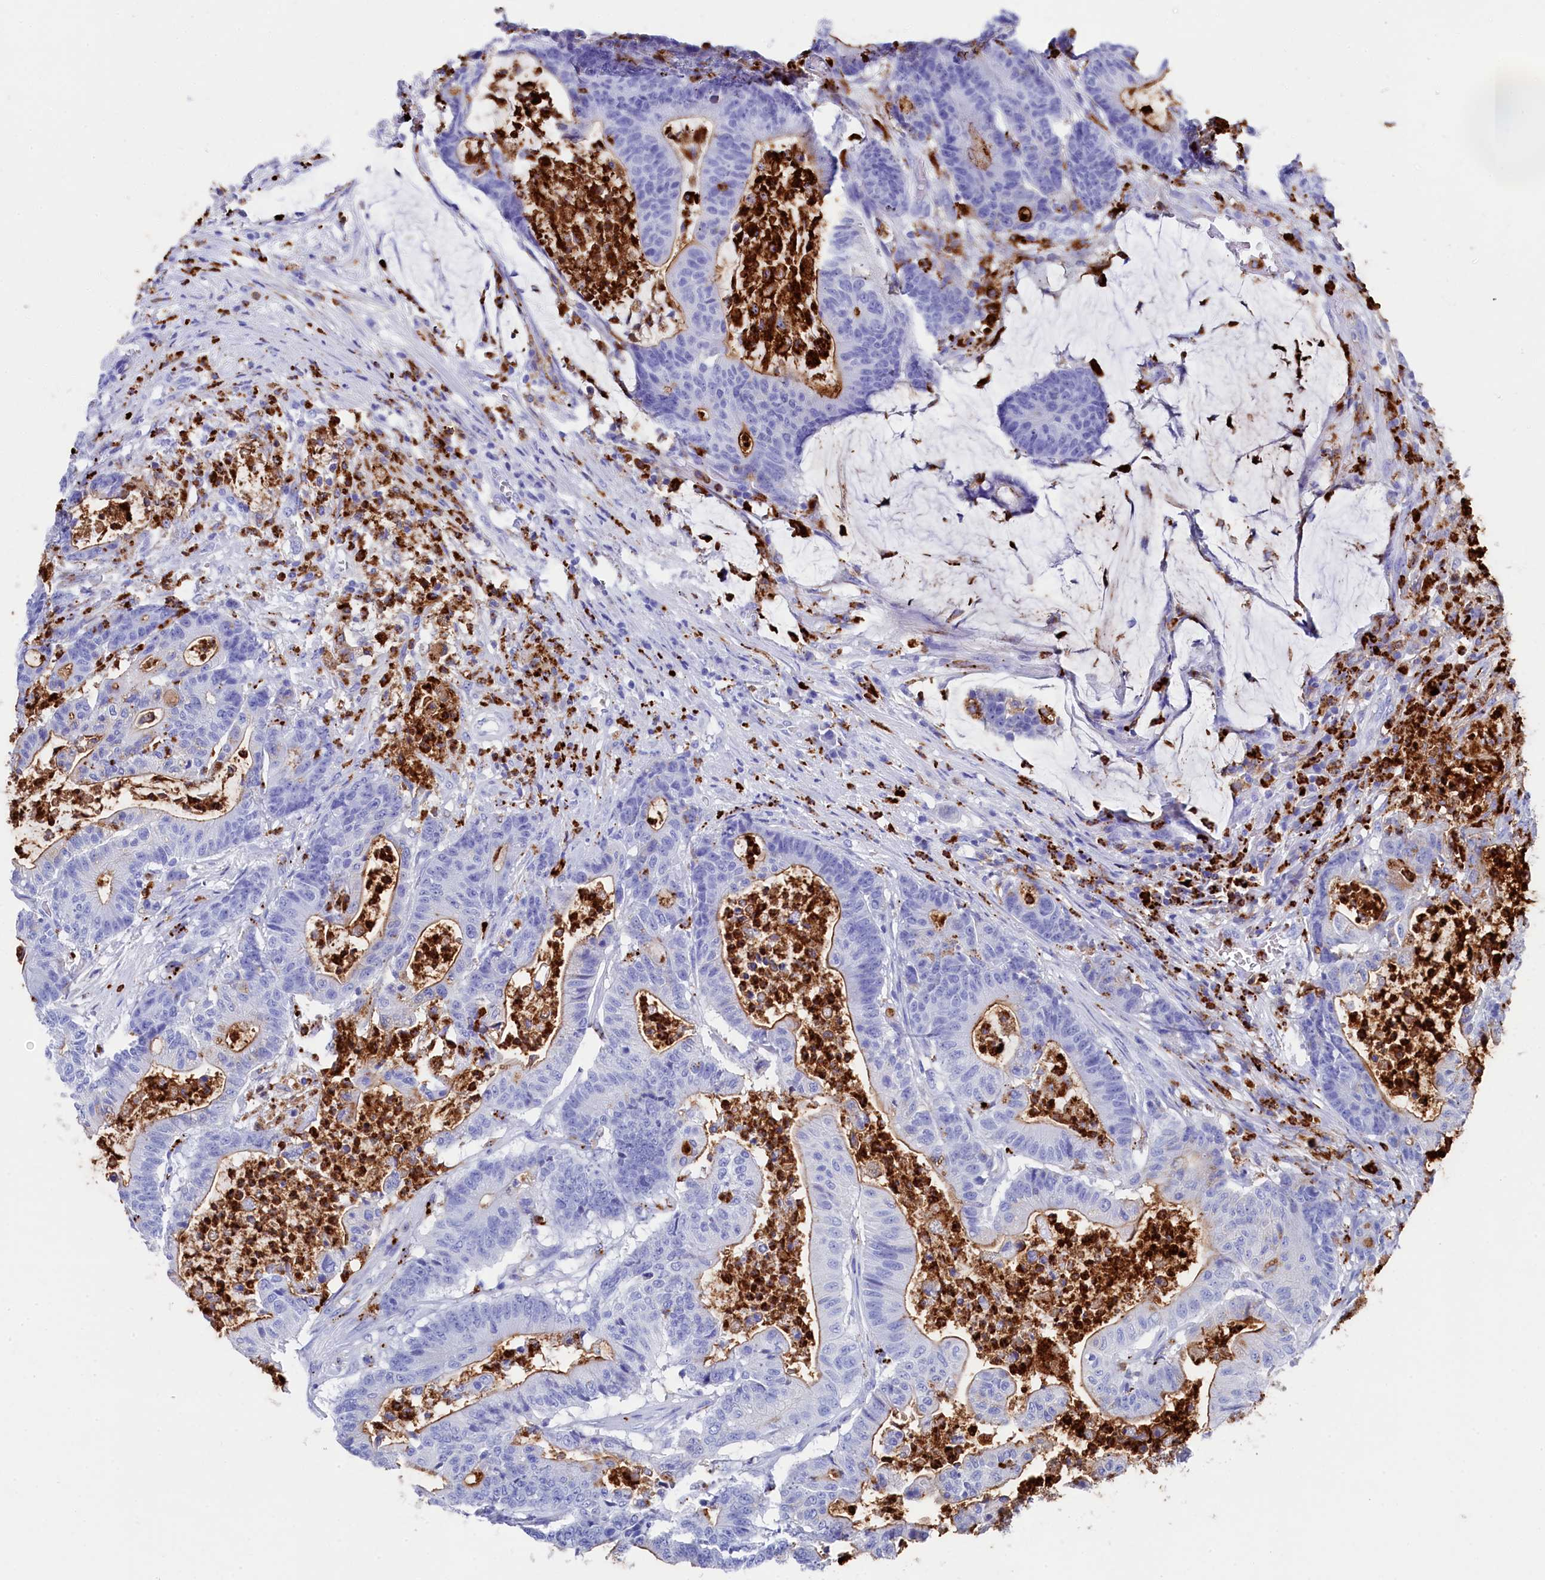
{"staining": {"intensity": "negative", "quantity": "none", "location": "none"}, "tissue": "colorectal cancer", "cell_type": "Tumor cells", "image_type": "cancer", "snomed": [{"axis": "morphology", "description": "Adenocarcinoma, NOS"}, {"axis": "topography", "description": "Colon"}], "caption": "IHC histopathology image of human colorectal adenocarcinoma stained for a protein (brown), which reveals no positivity in tumor cells. (IHC, brightfield microscopy, high magnification).", "gene": "PLAC8", "patient": {"sex": "female", "age": 84}}